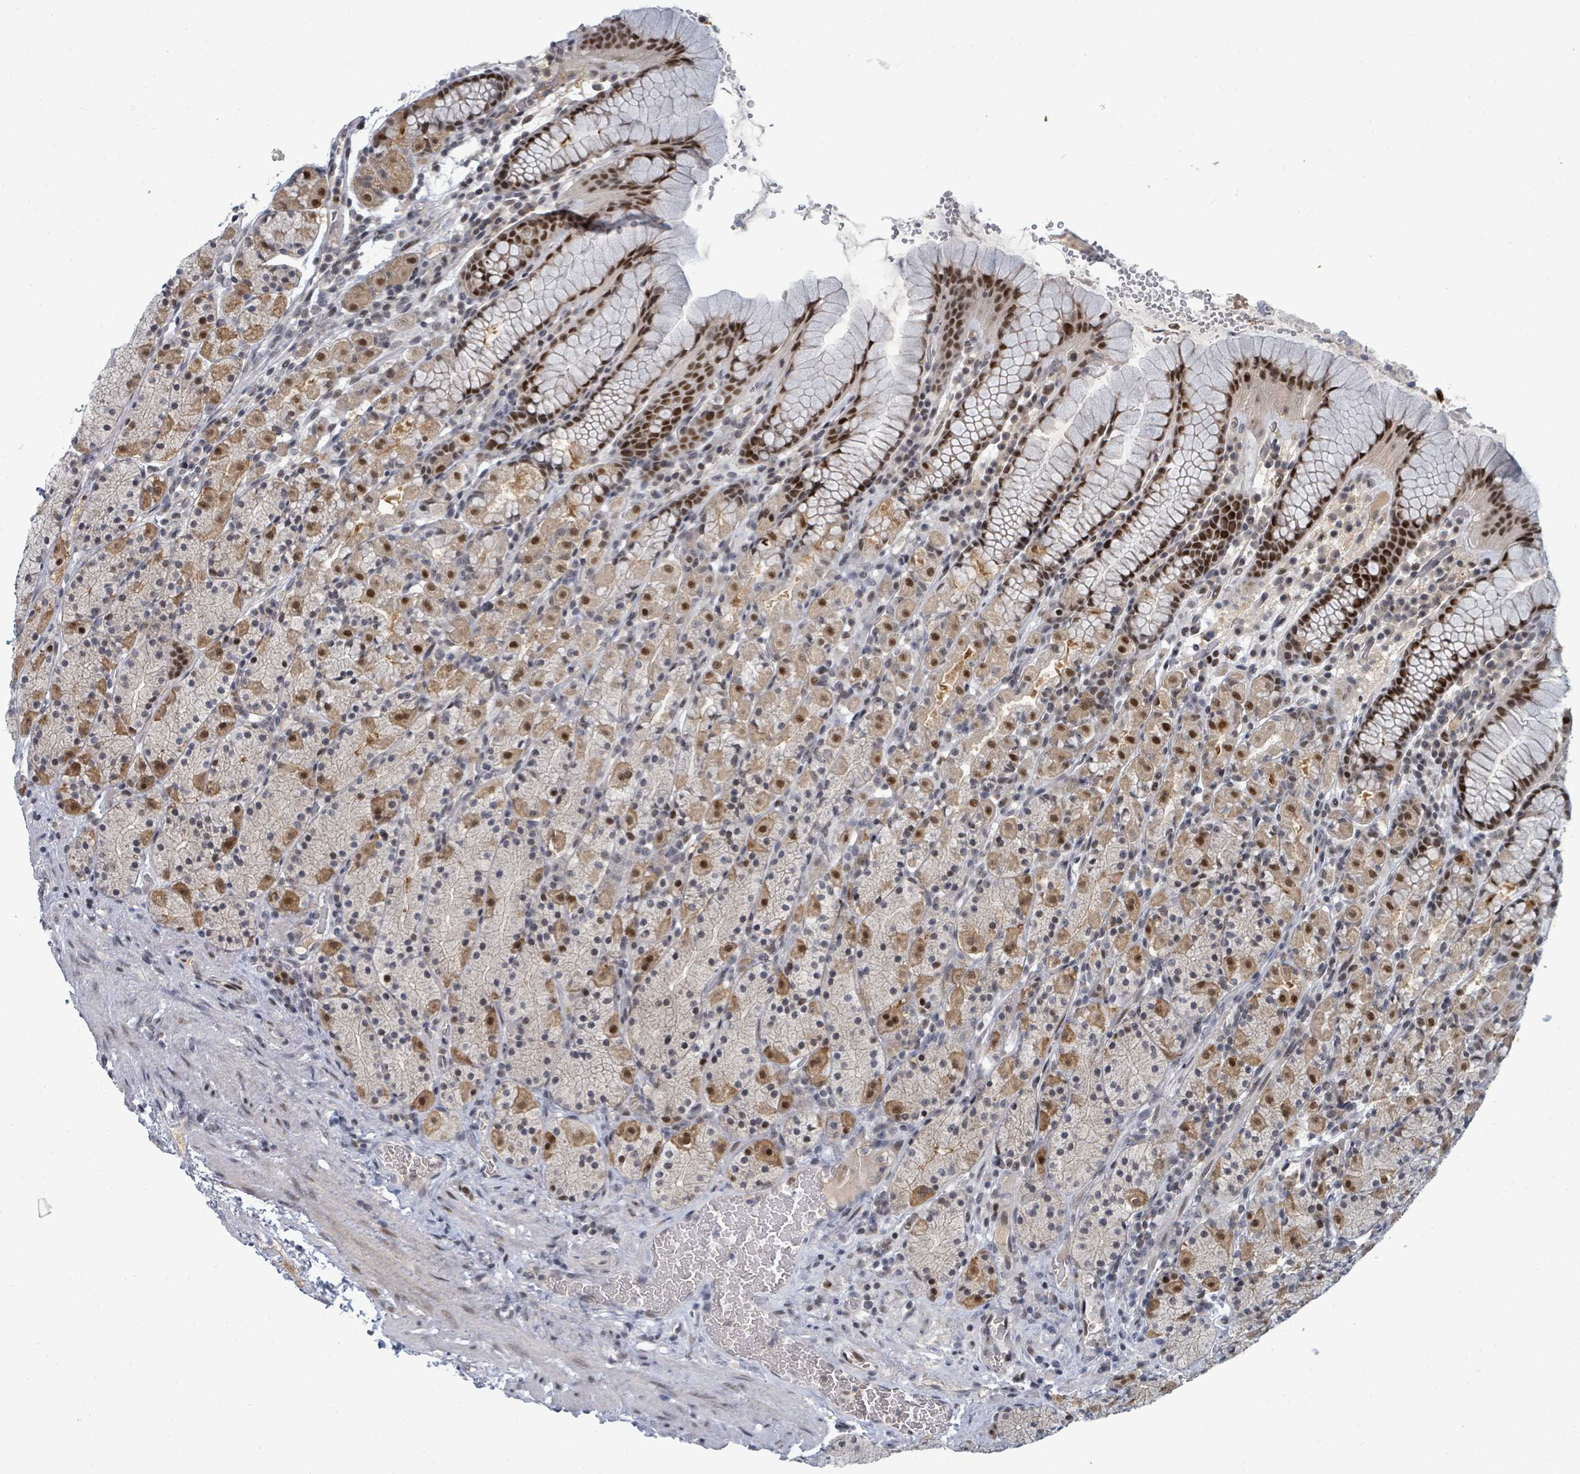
{"staining": {"intensity": "strong", "quantity": "25%-75%", "location": "cytoplasmic/membranous,nuclear"}, "tissue": "stomach", "cell_type": "Glandular cells", "image_type": "normal", "snomed": [{"axis": "morphology", "description": "Normal tissue, NOS"}, {"axis": "topography", "description": "Stomach, upper"}, {"axis": "topography", "description": "Stomach"}], "caption": "IHC staining of unremarkable stomach, which displays high levels of strong cytoplasmic/membranous,nuclear expression in approximately 25%-75% of glandular cells indicating strong cytoplasmic/membranous,nuclear protein staining. The staining was performed using DAB (3,3'-diaminobenzidine) (brown) for protein detection and nuclei were counterstained in hematoxylin (blue).", "gene": "UCK1", "patient": {"sex": "male", "age": 62}}